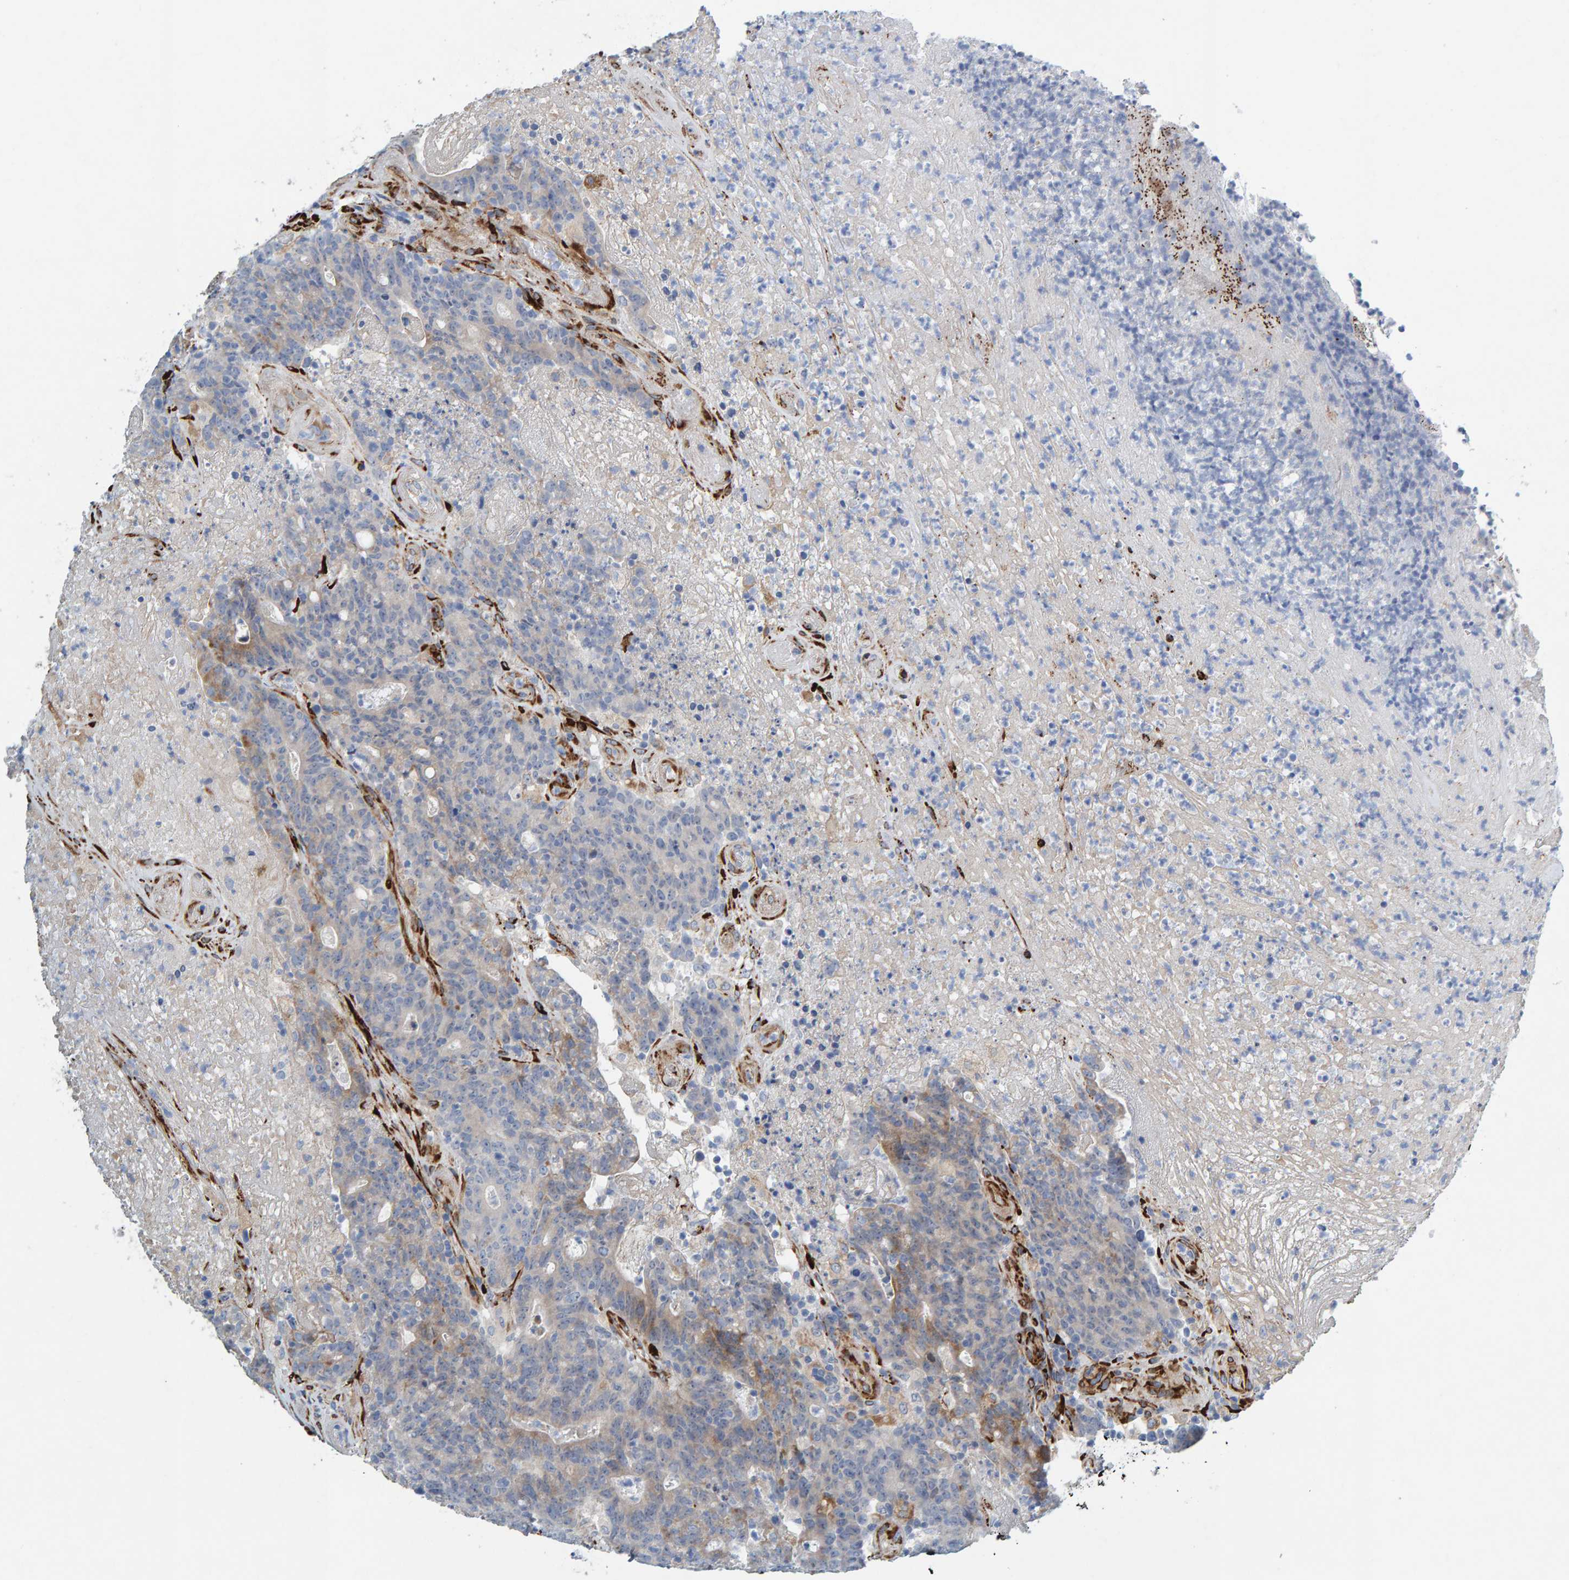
{"staining": {"intensity": "weak", "quantity": "<25%", "location": "cytoplasmic/membranous"}, "tissue": "colorectal cancer", "cell_type": "Tumor cells", "image_type": "cancer", "snomed": [{"axis": "morphology", "description": "Normal tissue, NOS"}, {"axis": "morphology", "description": "Adenocarcinoma, NOS"}, {"axis": "topography", "description": "Colon"}], "caption": "Immunohistochemical staining of colorectal cancer shows no significant expression in tumor cells.", "gene": "MMP16", "patient": {"sex": "female", "age": 75}}